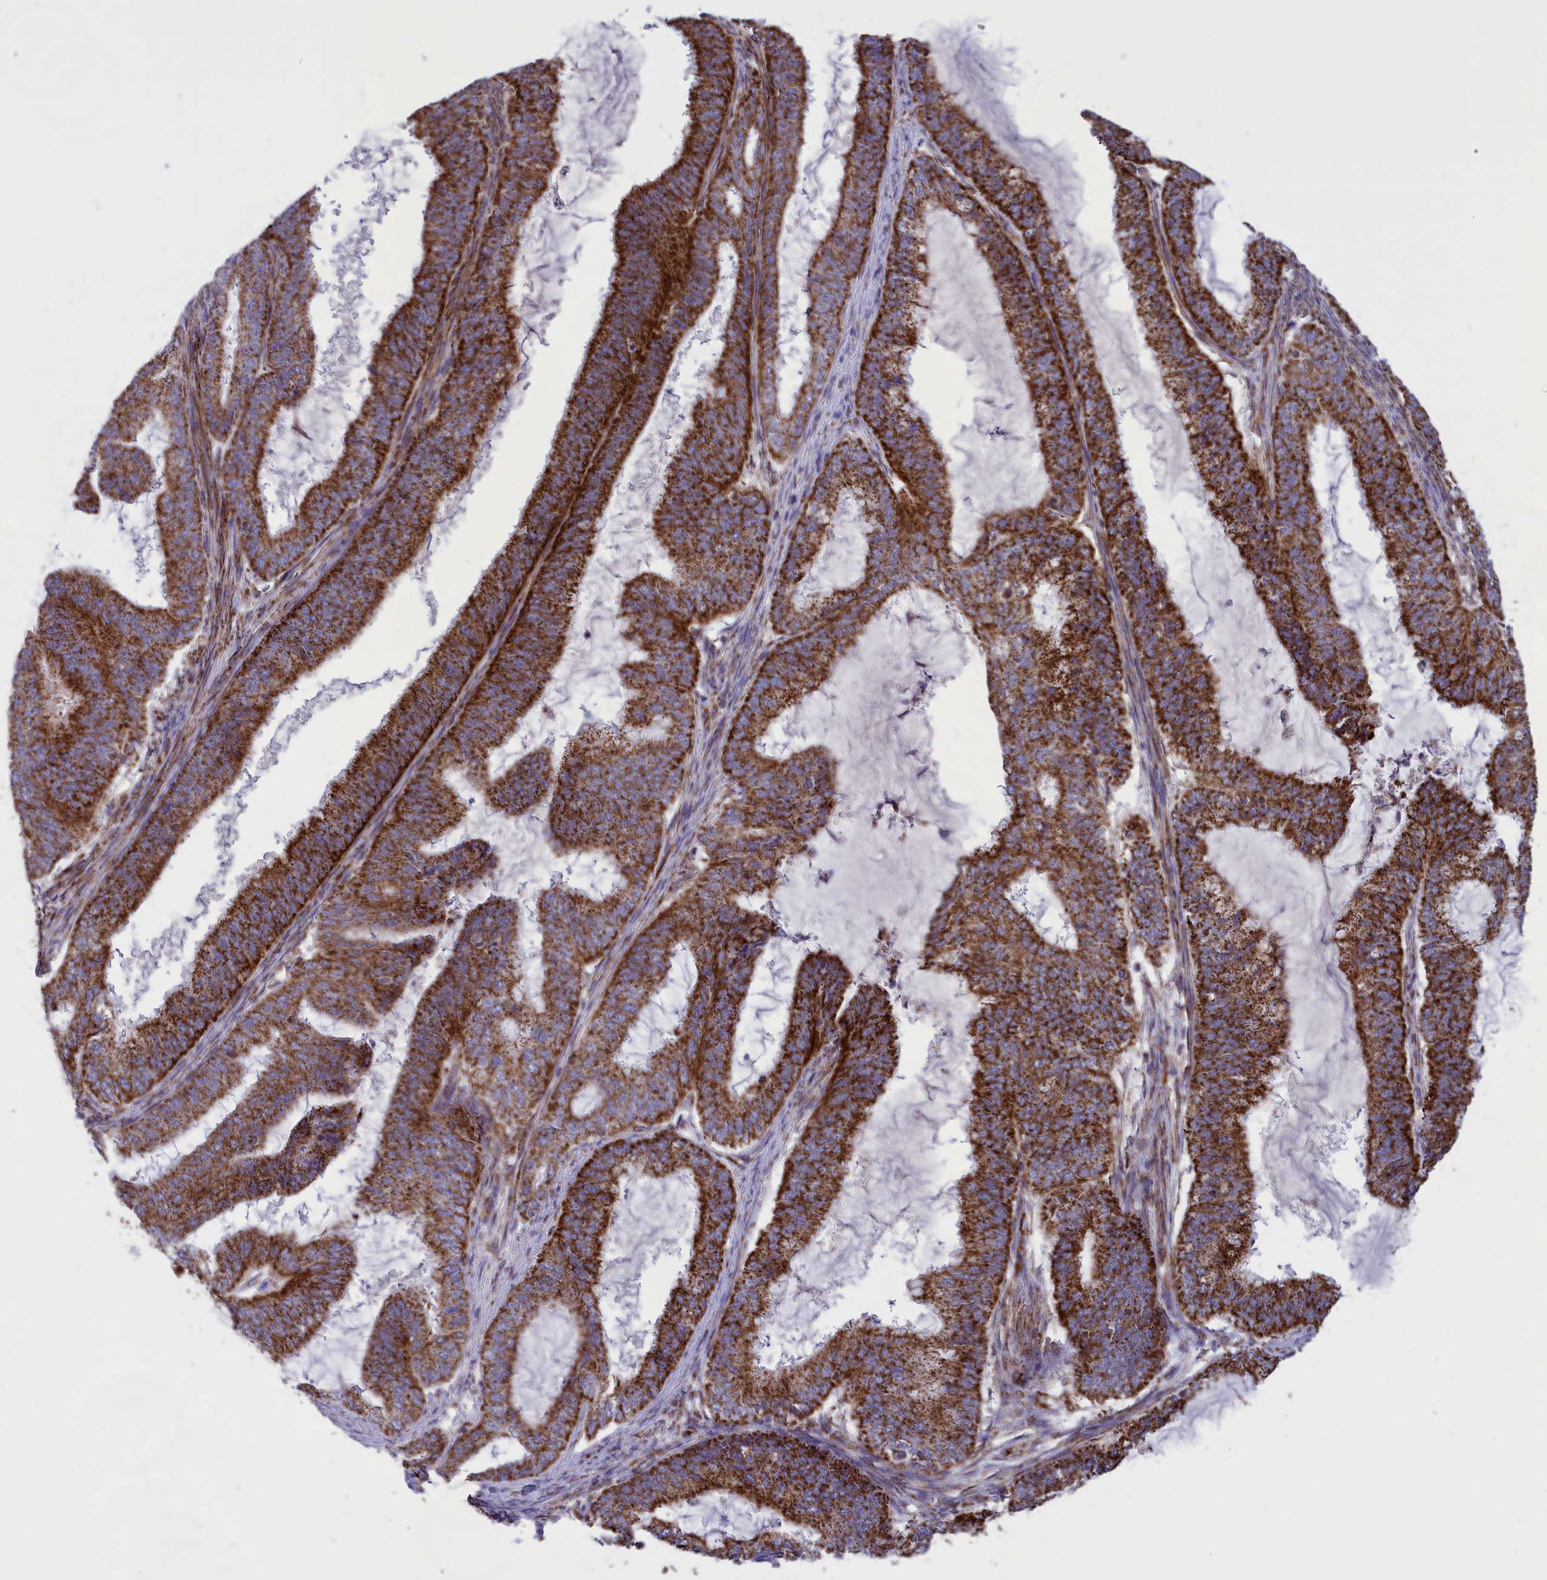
{"staining": {"intensity": "strong", "quantity": ">75%", "location": "cytoplasmic/membranous"}, "tissue": "endometrial cancer", "cell_type": "Tumor cells", "image_type": "cancer", "snomed": [{"axis": "morphology", "description": "Adenocarcinoma, NOS"}, {"axis": "topography", "description": "Endometrium"}], "caption": "There is high levels of strong cytoplasmic/membranous expression in tumor cells of adenocarcinoma (endometrial), as demonstrated by immunohistochemical staining (brown color).", "gene": "ISOC2", "patient": {"sex": "female", "age": 51}}